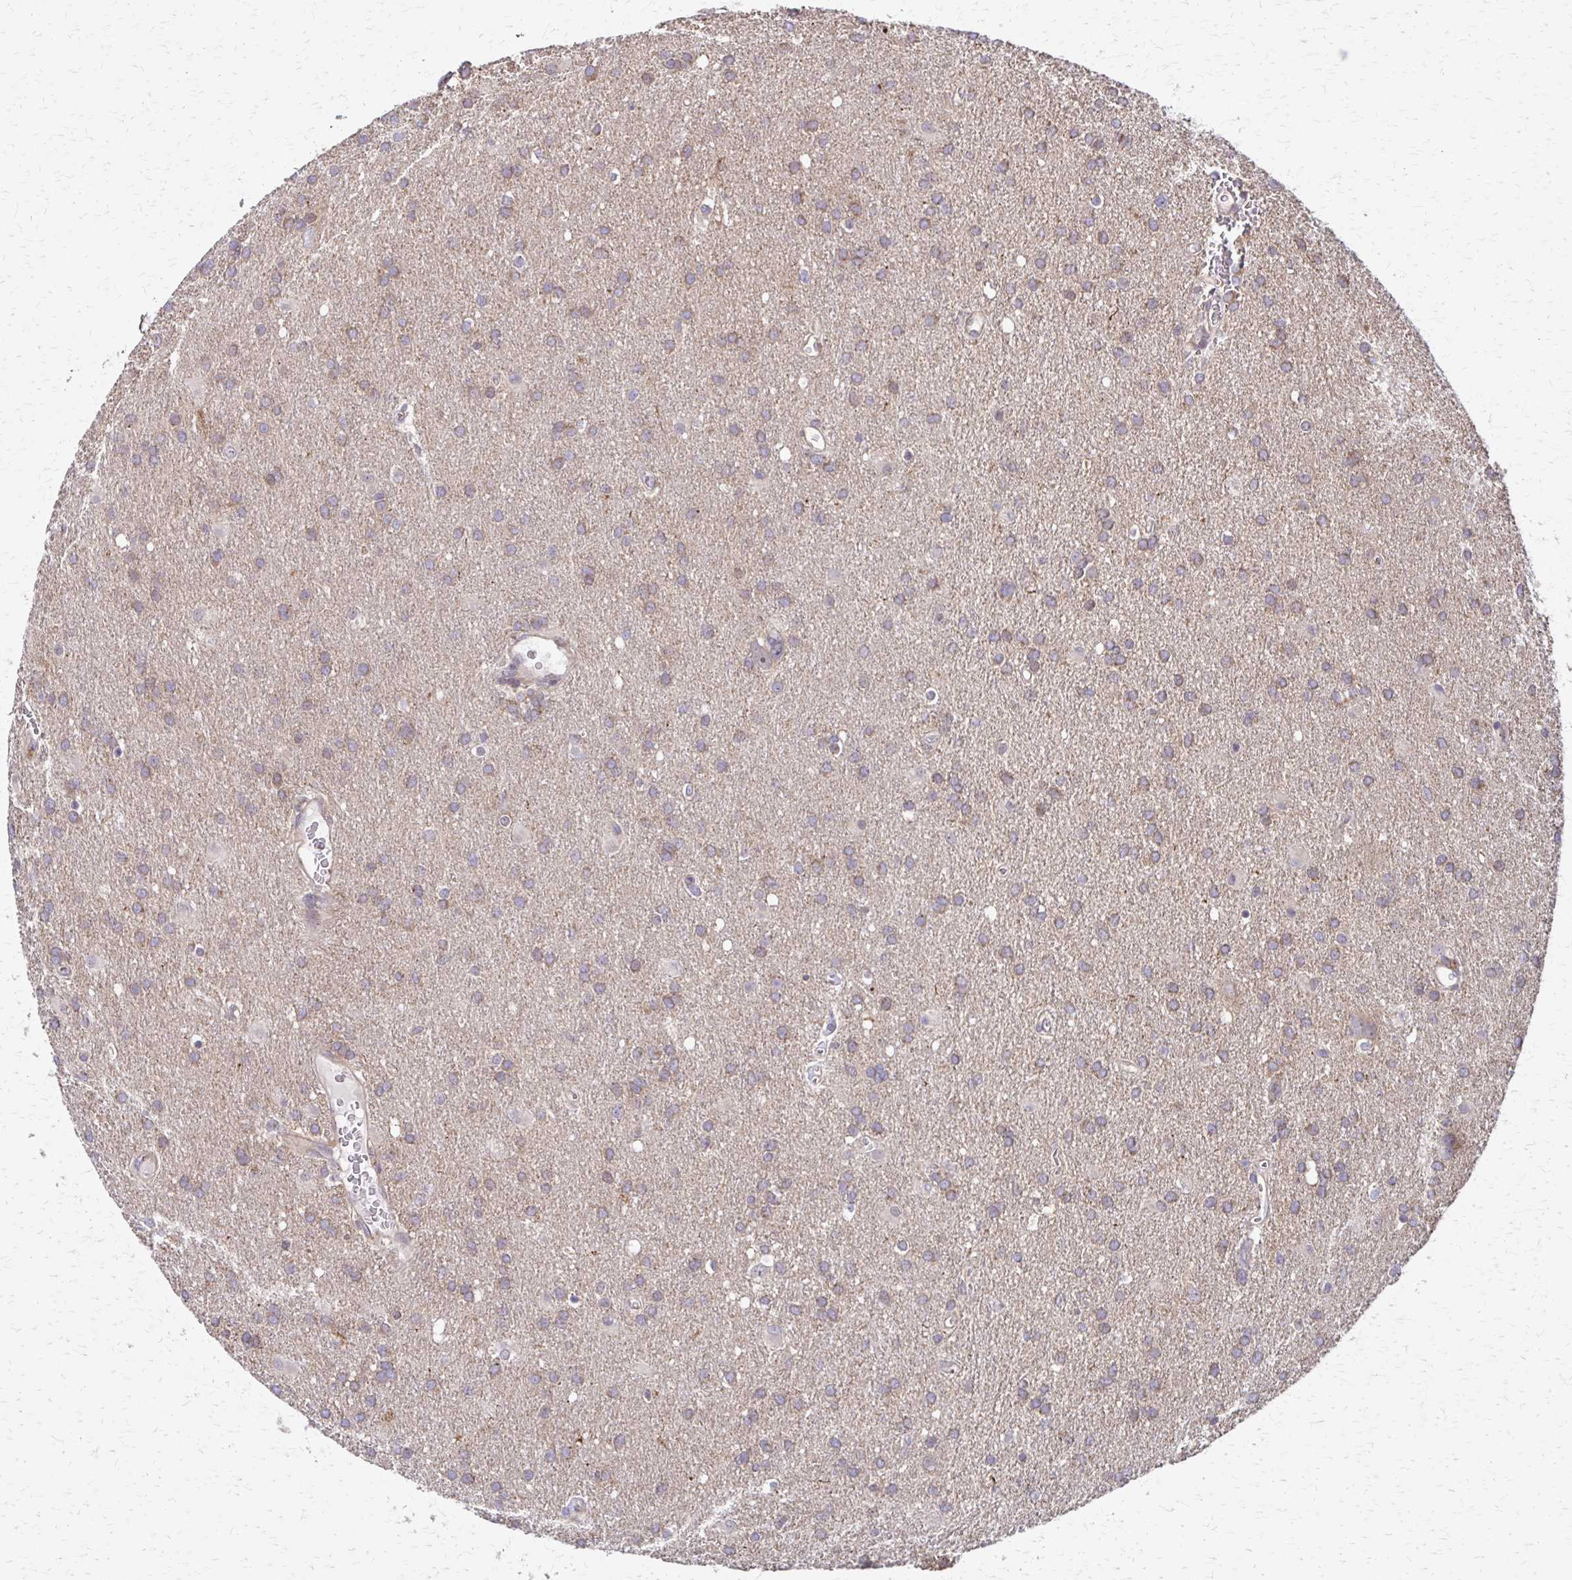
{"staining": {"intensity": "weak", "quantity": "25%-75%", "location": "cytoplasmic/membranous"}, "tissue": "glioma", "cell_type": "Tumor cells", "image_type": "cancer", "snomed": [{"axis": "morphology", "description": "Glioma, malignant, Low grade"}, {"axis": "topography", "description": "Brain"}], "caption": "This micrograph demonstrates immunohistochemistry staining of low-grade glioma (malignant), with low weak cytoplasmic/membranous expression in about 25%-75% of tumor cells.", "gene": "EEF2", "patient": {"sex": "male", "age": 66}}